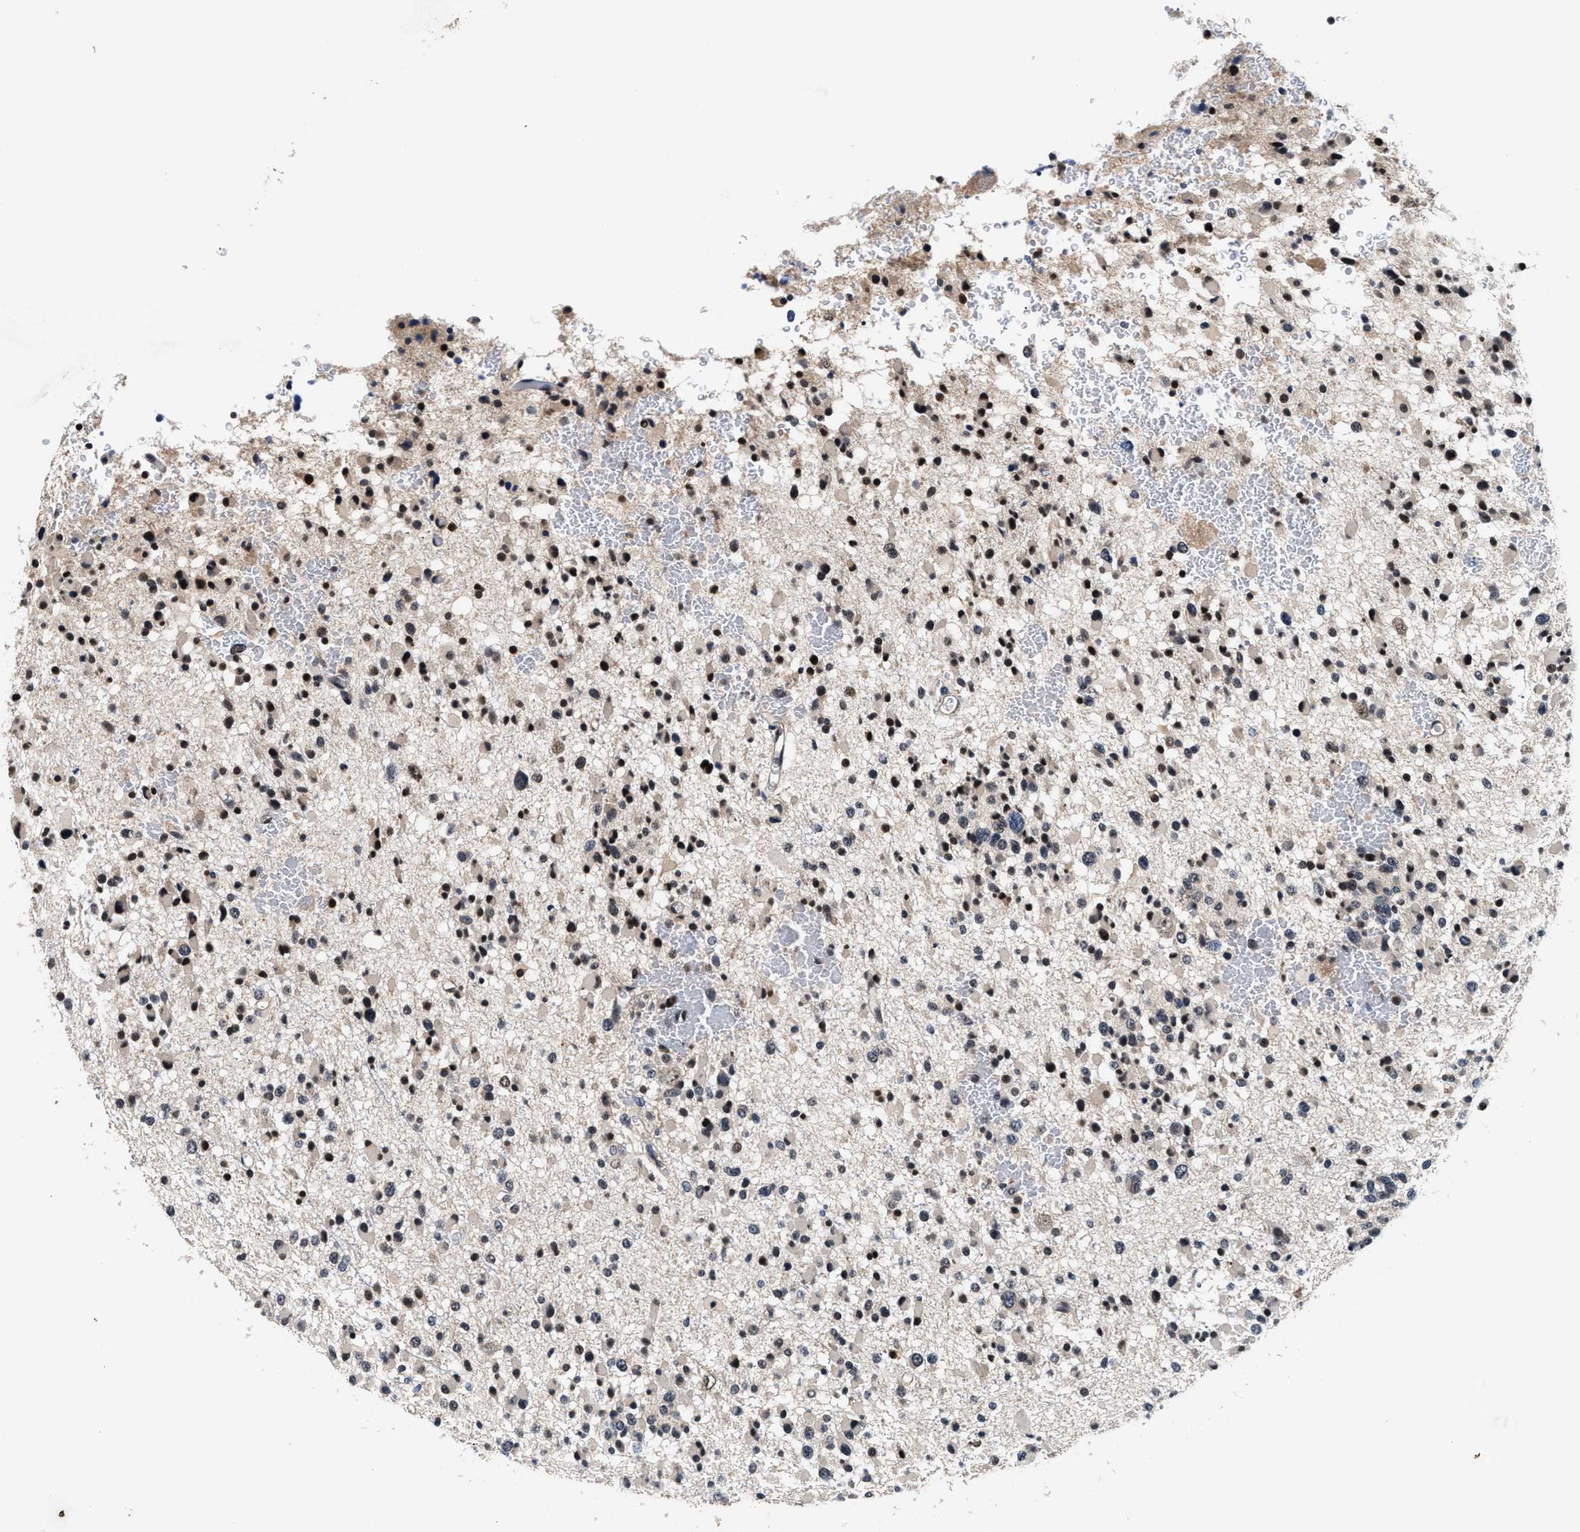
{"staining": {"intensity": "moderate", "quantity": ">75%", "location": "nuclear"}, "tissue": "glioma", "cell_type": "Tumor cells", "image_type": "cancer", "snomed": [{"axis": "morphology", "description": "Glioma, malignant, Low grade"}, {"axis": "topography", "description": "Brain"}], "caption": "Human malignant glioma (low-grade) stained with a brown dye reveals moderate nuclear positive positivity in approximately >75% of tumor cells.", "gene": "USP16", "patient": {"sex": "female", "age": 22}}